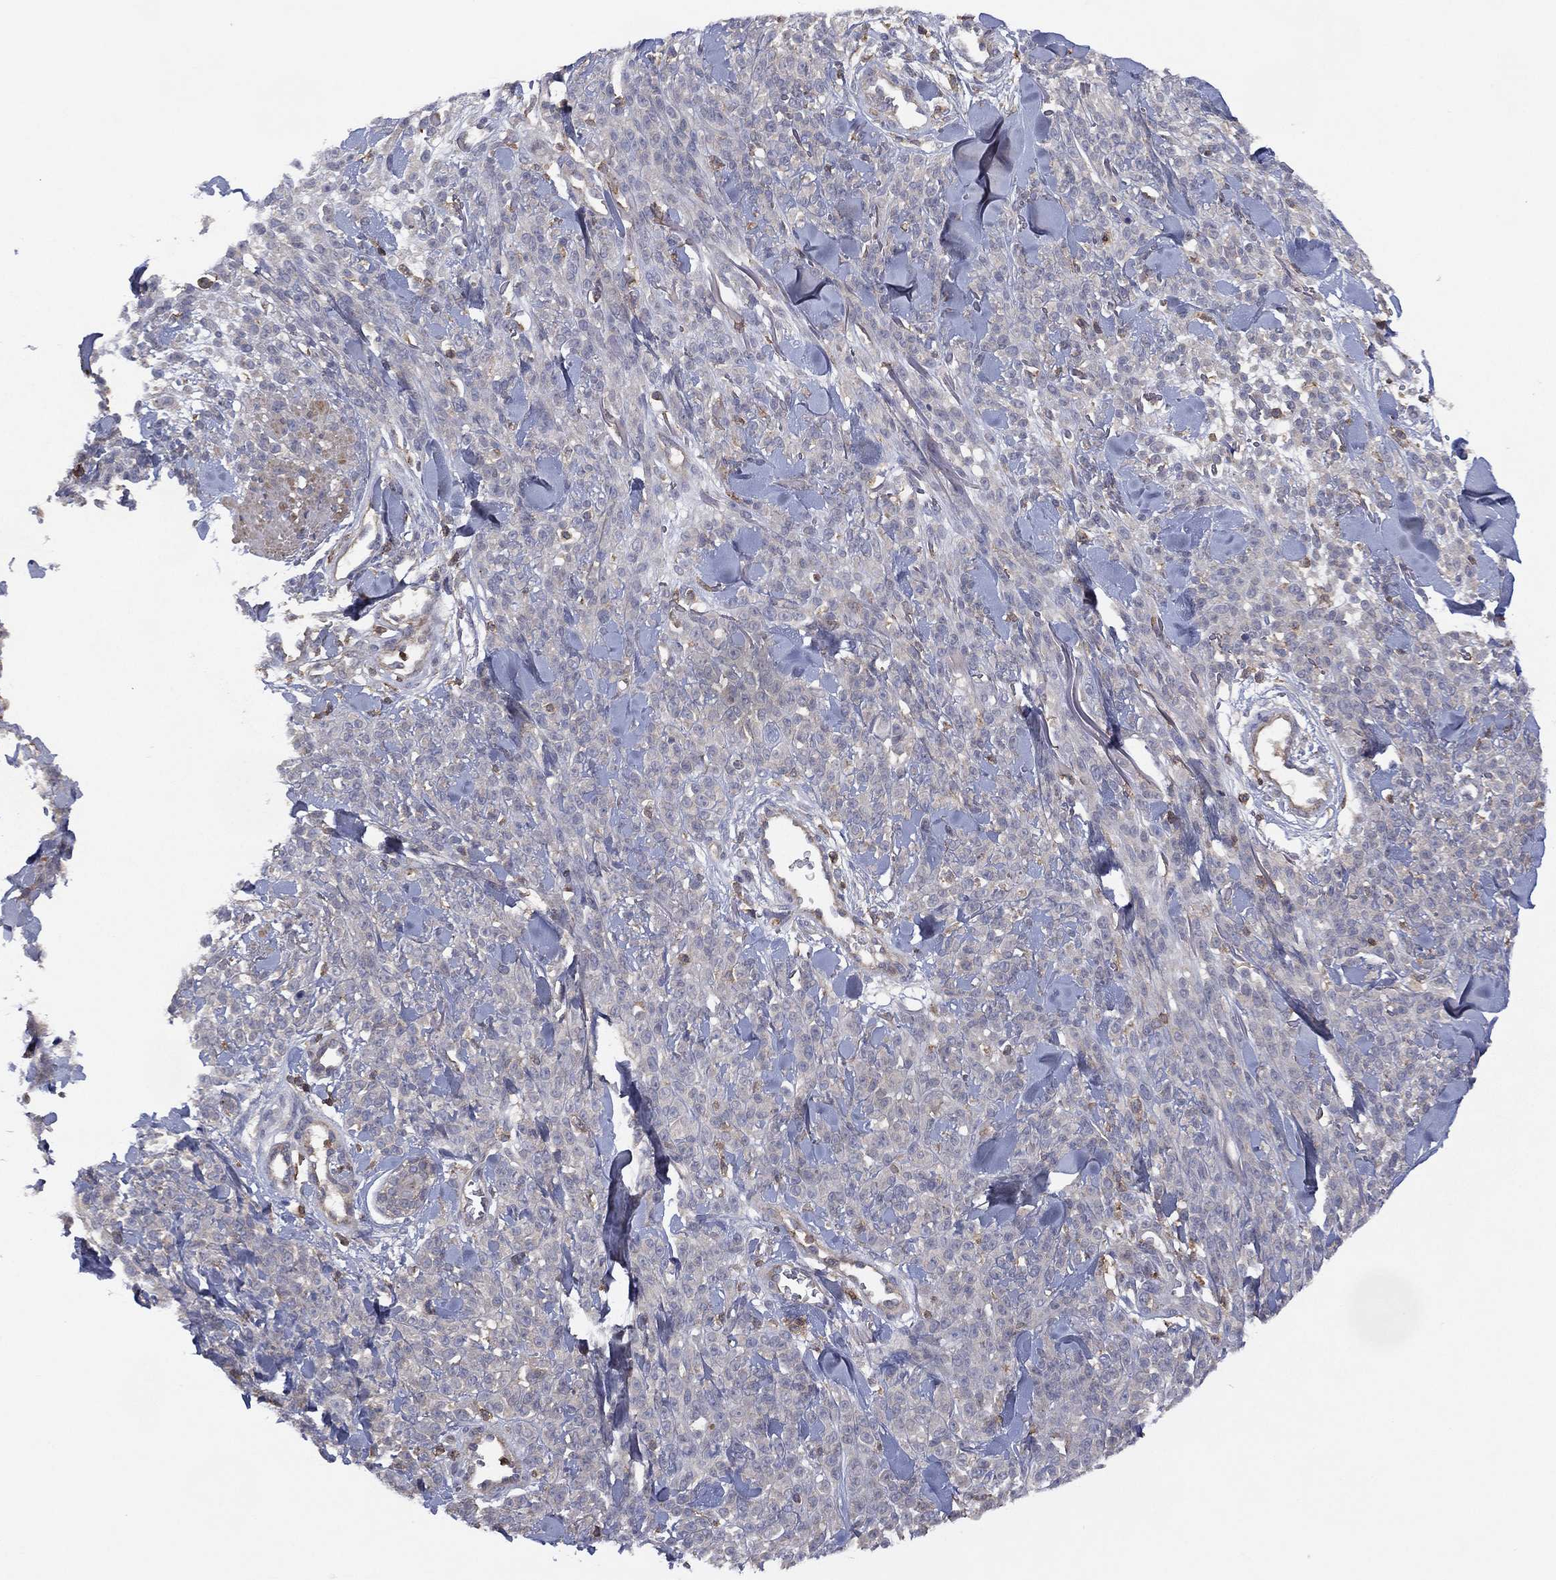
{"staining": {"intensity": "negative", "quantity": "none", "location": "none"}, "tissue": "melanoma", "cell_type": "Tumor cells", "image_type": "cancer", "snomed": [{"axis": "morphology", "description": "Malignant melanoma, NOS"}, {"axis": "topography", "description": "Skin"}, {"axis": "topography", "description": "Skin of trunk"}], "caption": "This is a histopathology image of immunohistochemistry (IHC) staining of malignant melanoma, which shows no positivity in tumor cells.", "gene": "DOCK8", "patient": {"sex": "male", "age": 74}}